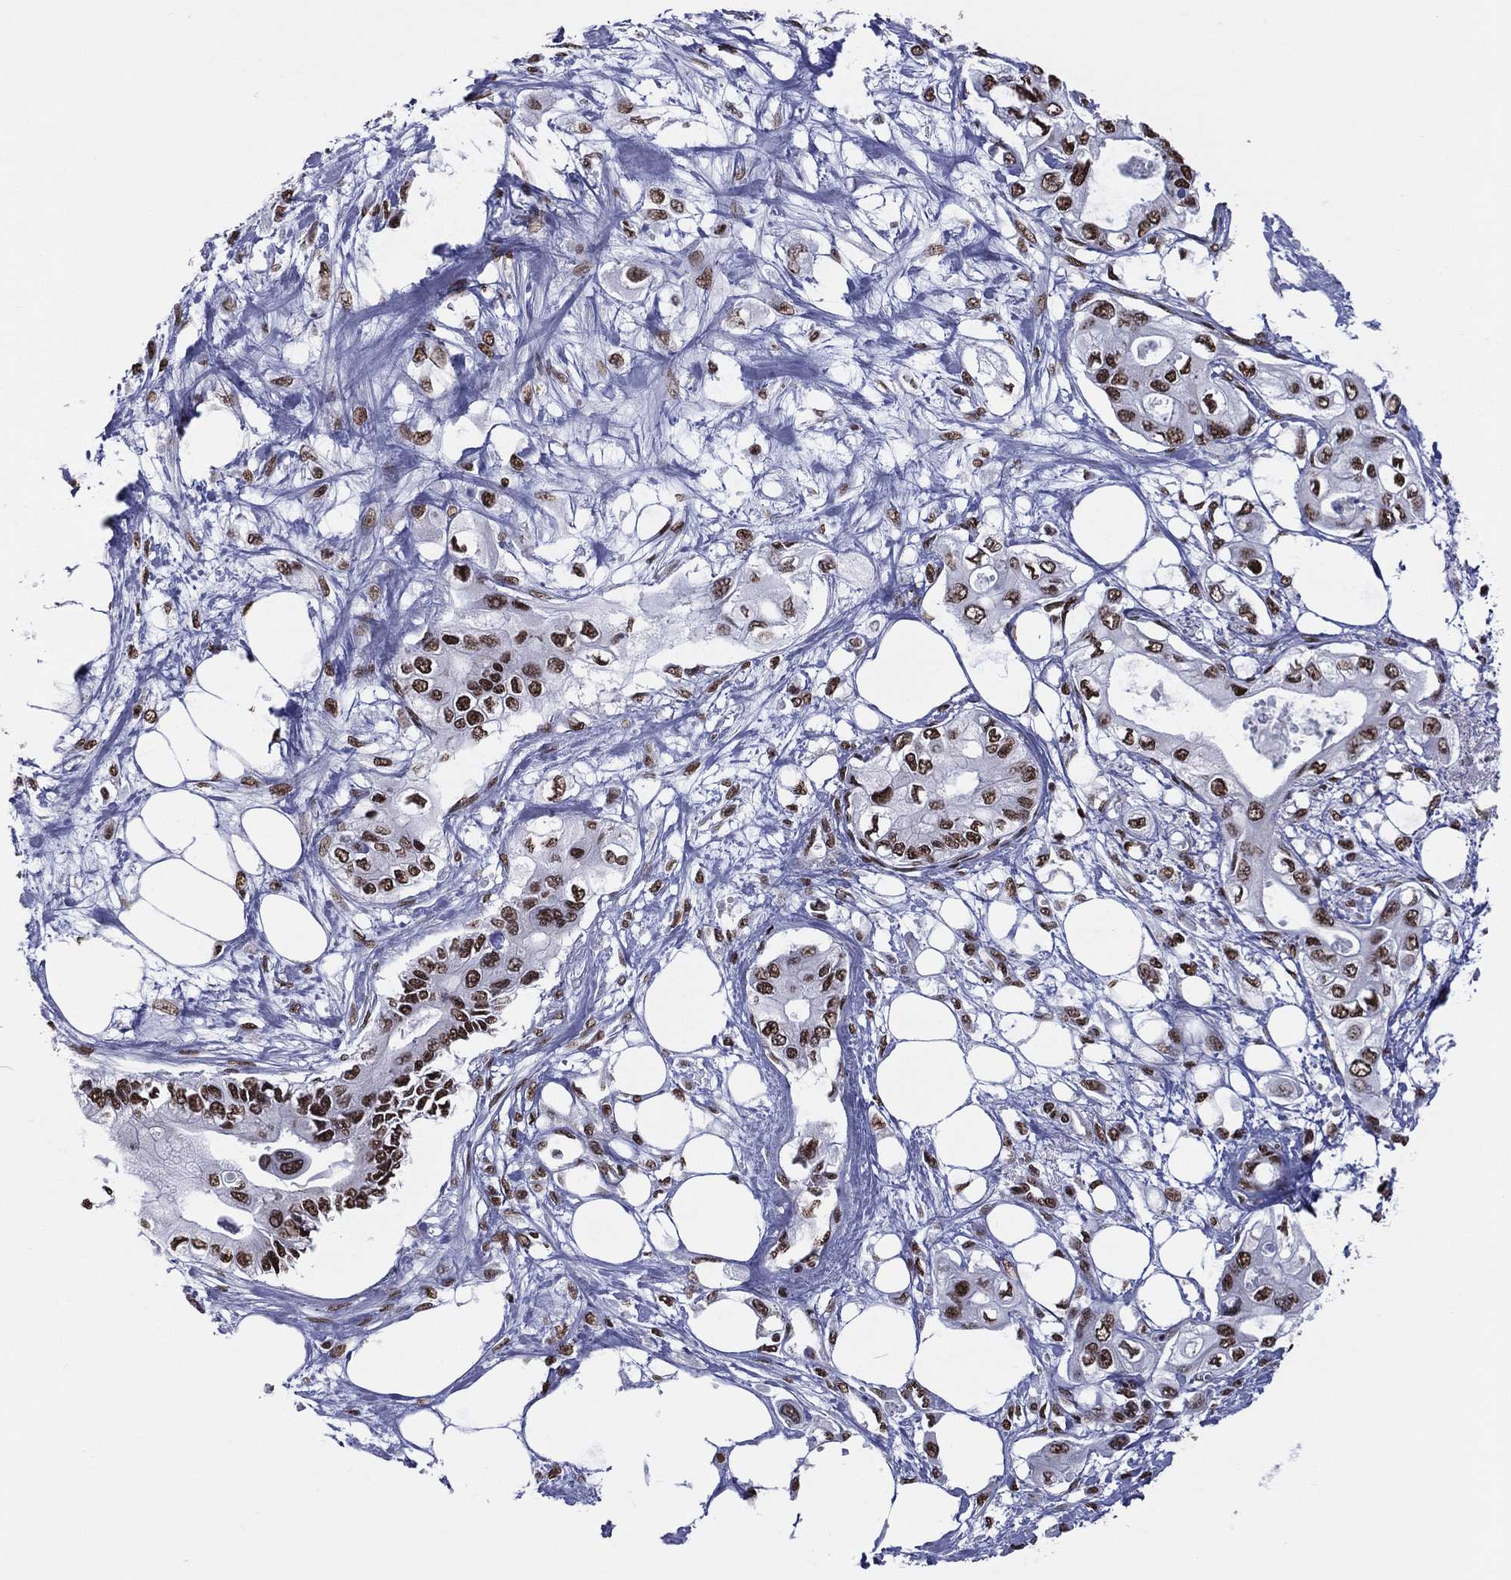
{"staining": {"intensity": "strong", "quantity": ">75%", "location": "nuclear"}, "tissue": "pancreatic cancer", "cell_type": "Tumor cells", "image_type": "cancer", "snomed": [{"axis": "morphology", "description": "Adenocarcinoma, NOS"}, {"axis": "topography", "description": "Pancreas"}], "caption": "Pancreatic cancer stained with immunohistochemistry (IHC) reveals strong nuclear expression in about >75% of tumor cells.", "gene": "ZNF7", "patient": {"sex": "female", "age": 63}}